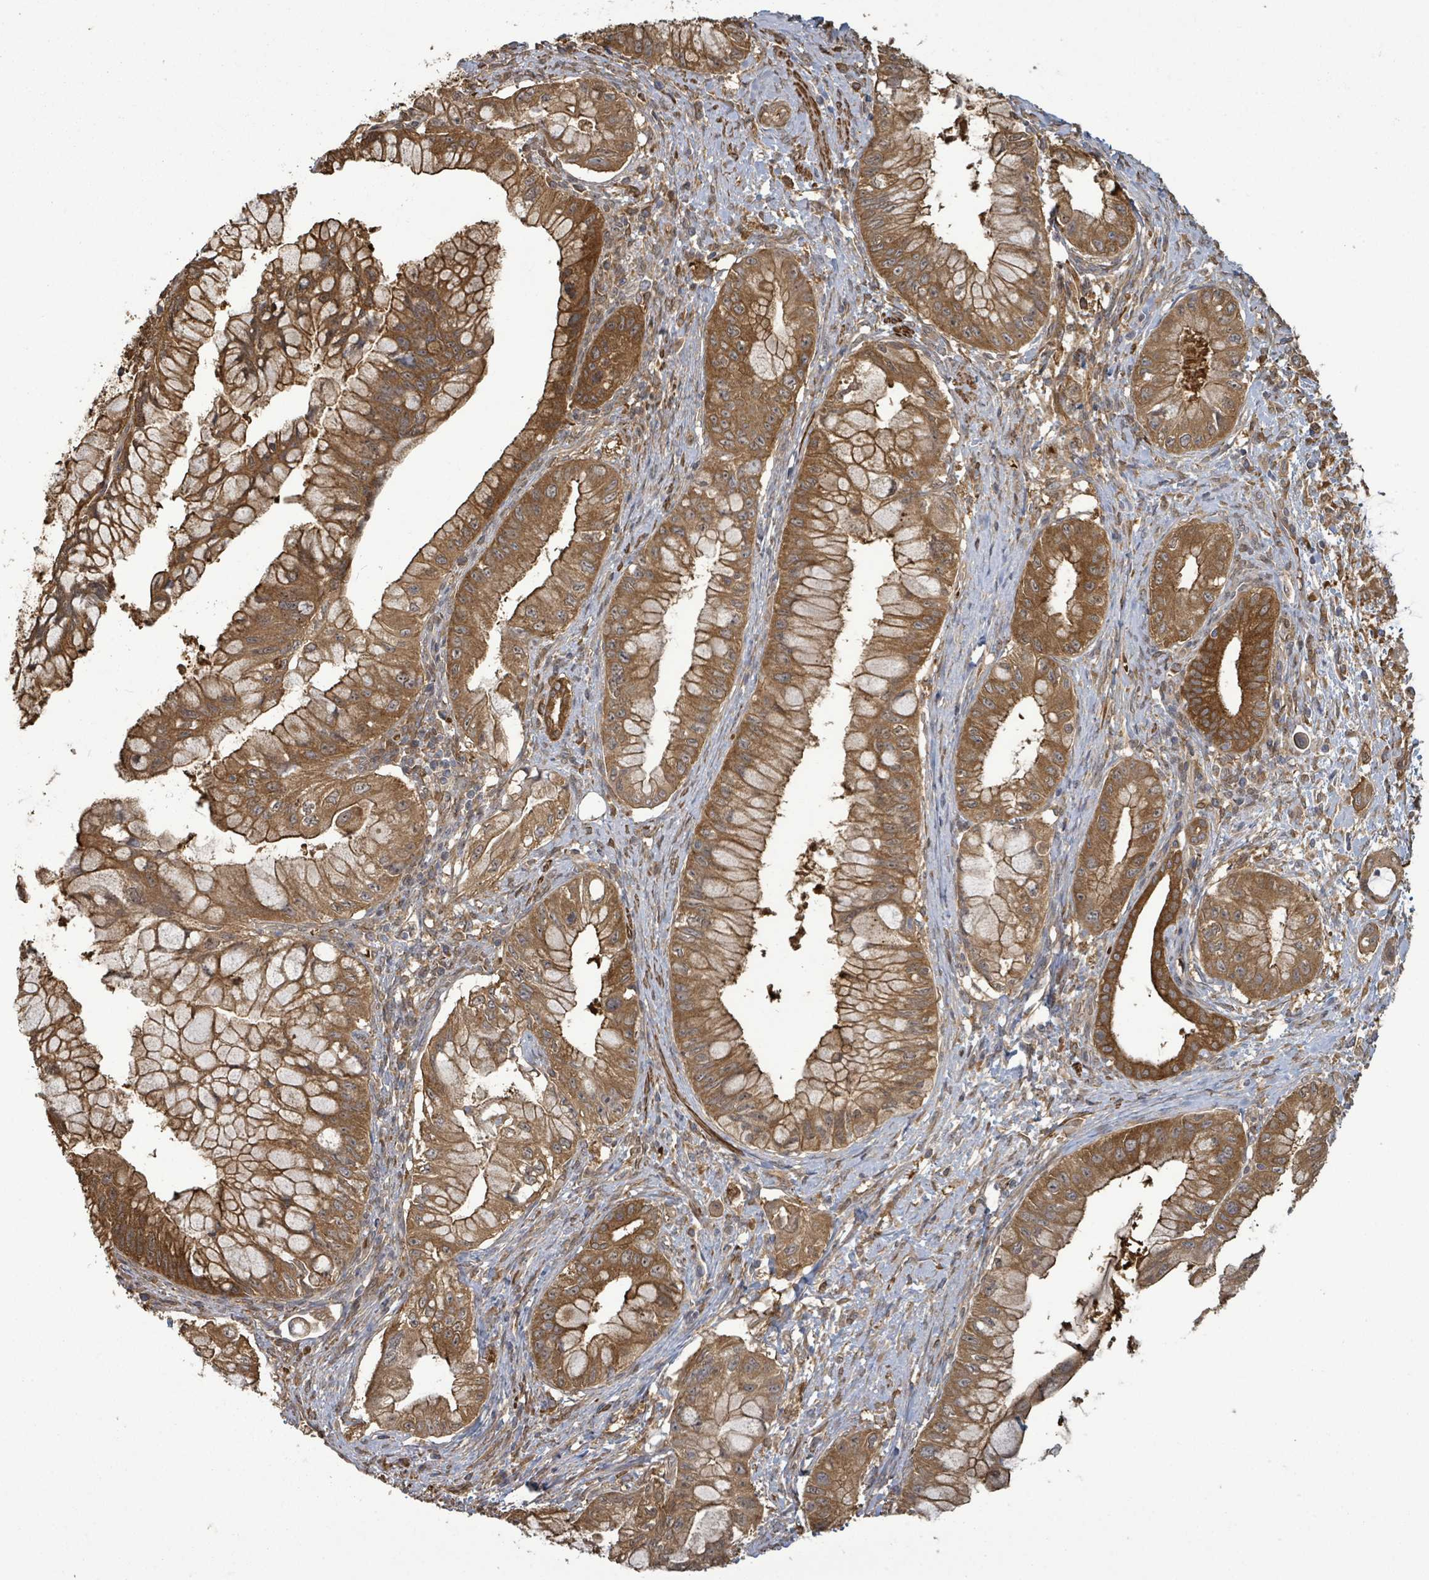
{"staining": {"intensity": "moderate", "quantity": ">75%", "location": "cytoplasmic/membranous"}, "tissue": "pancreatic cancer", "cell_type": "Tumor cells", "image_type": "cancer", "snomed": [{"axis": "morphology", "description": "Adenocarcinoma, NOS"}, {"axis": "topography", "description": "Pancreas"}], "caption": "Tumor cells reveal medium levels of moderate cytoplasmic/membranous expression in approximately >75% of cells in human pancreatic cancer (adenocarcinoma).", "gene": "MAP3K6", "patient": {"sex": "male", "age": 48}}